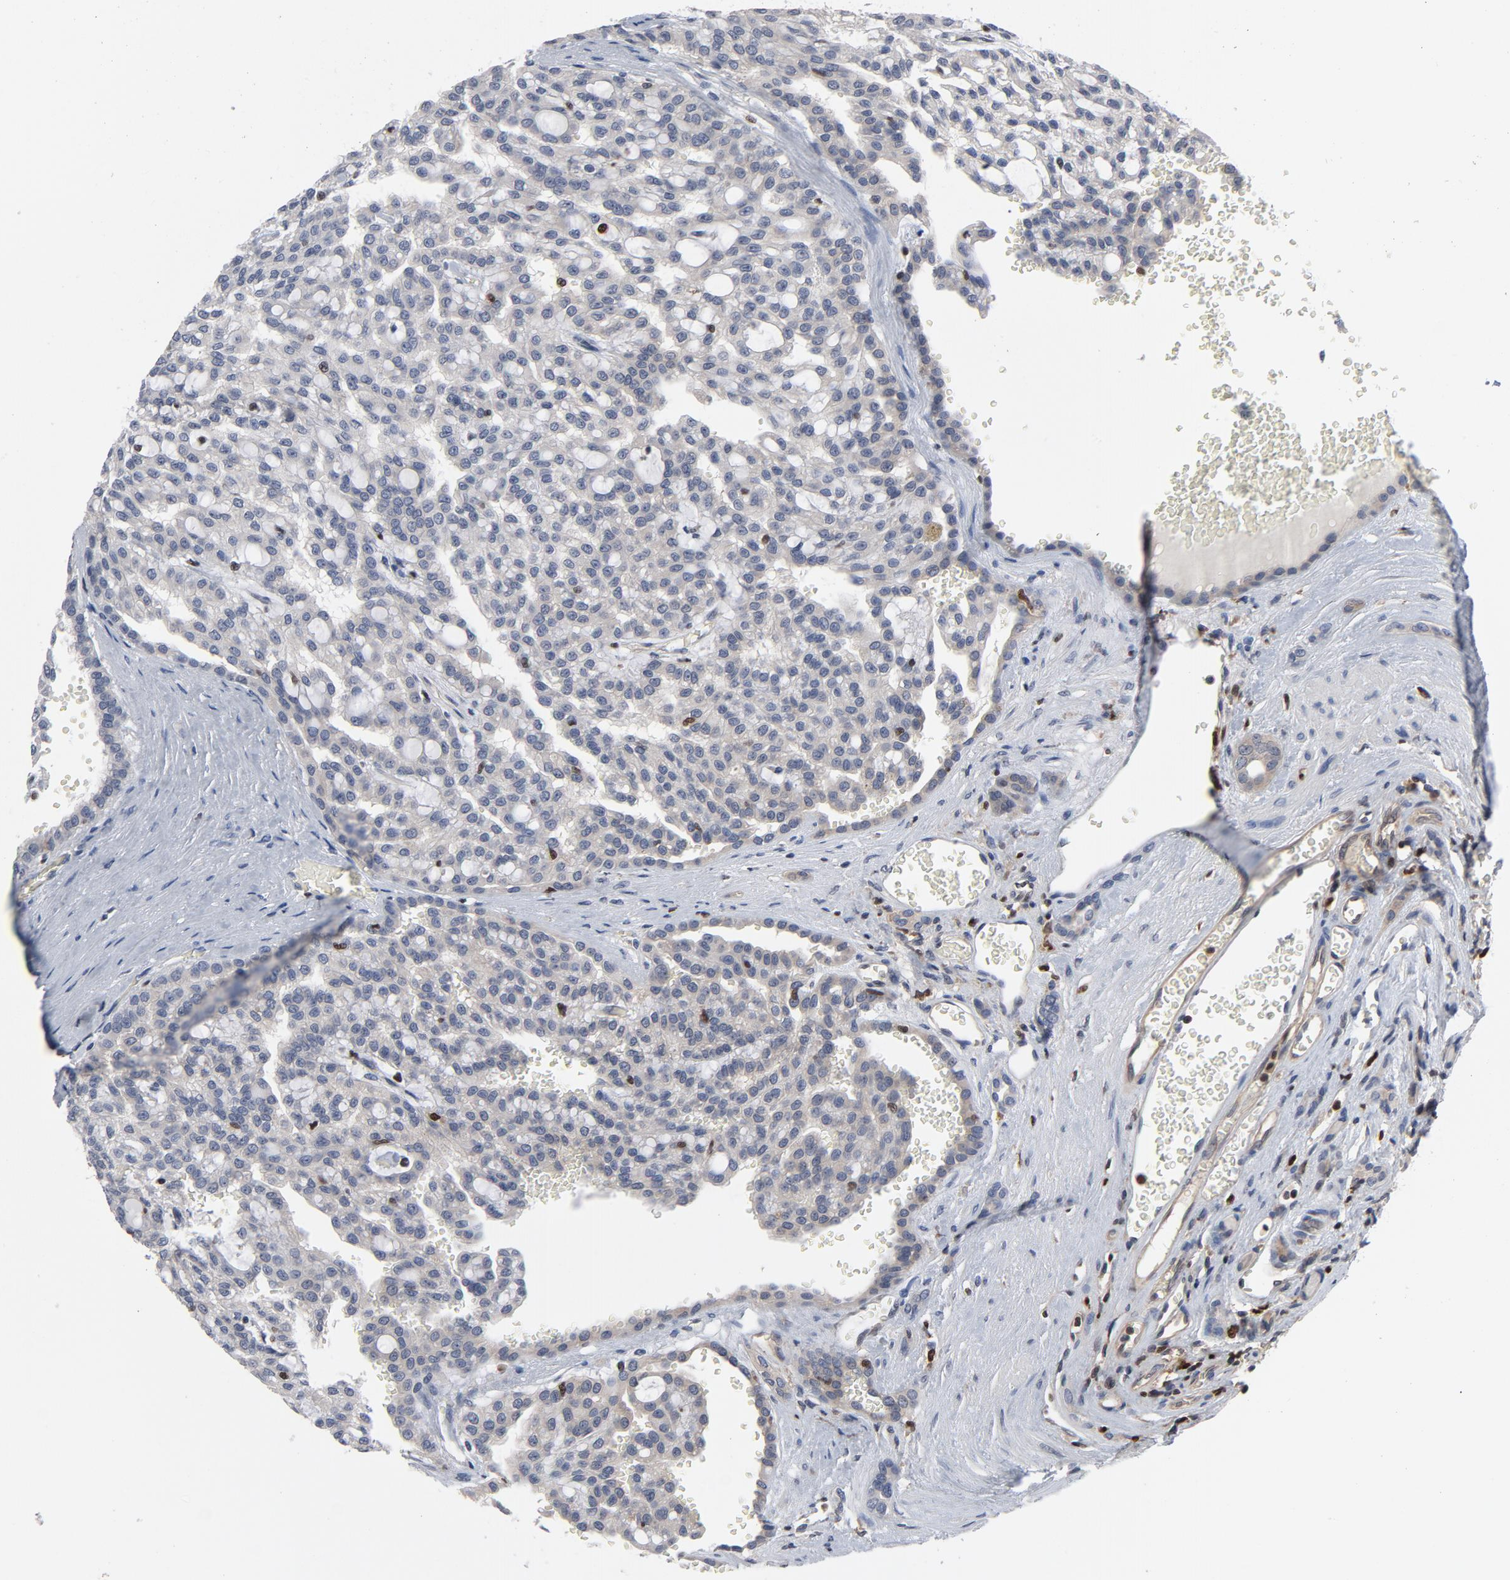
{"staining": {"intensity": "negative", "quantity": "none", "location": "none"}, "tissue": "renal cancer", "cell_type": "Tumor cells", "image_type": "cancer", "snomed": [{"axis": "morphology", "description": "Adenocarcinoma, NOS"}, {"axis": "topography", "description": "Kidney"}], "caption": "There is no significant staining in tumor cells of renal cancer.", "gene": "NFKB1", "patient": {"sex": "male", "age": 63}}